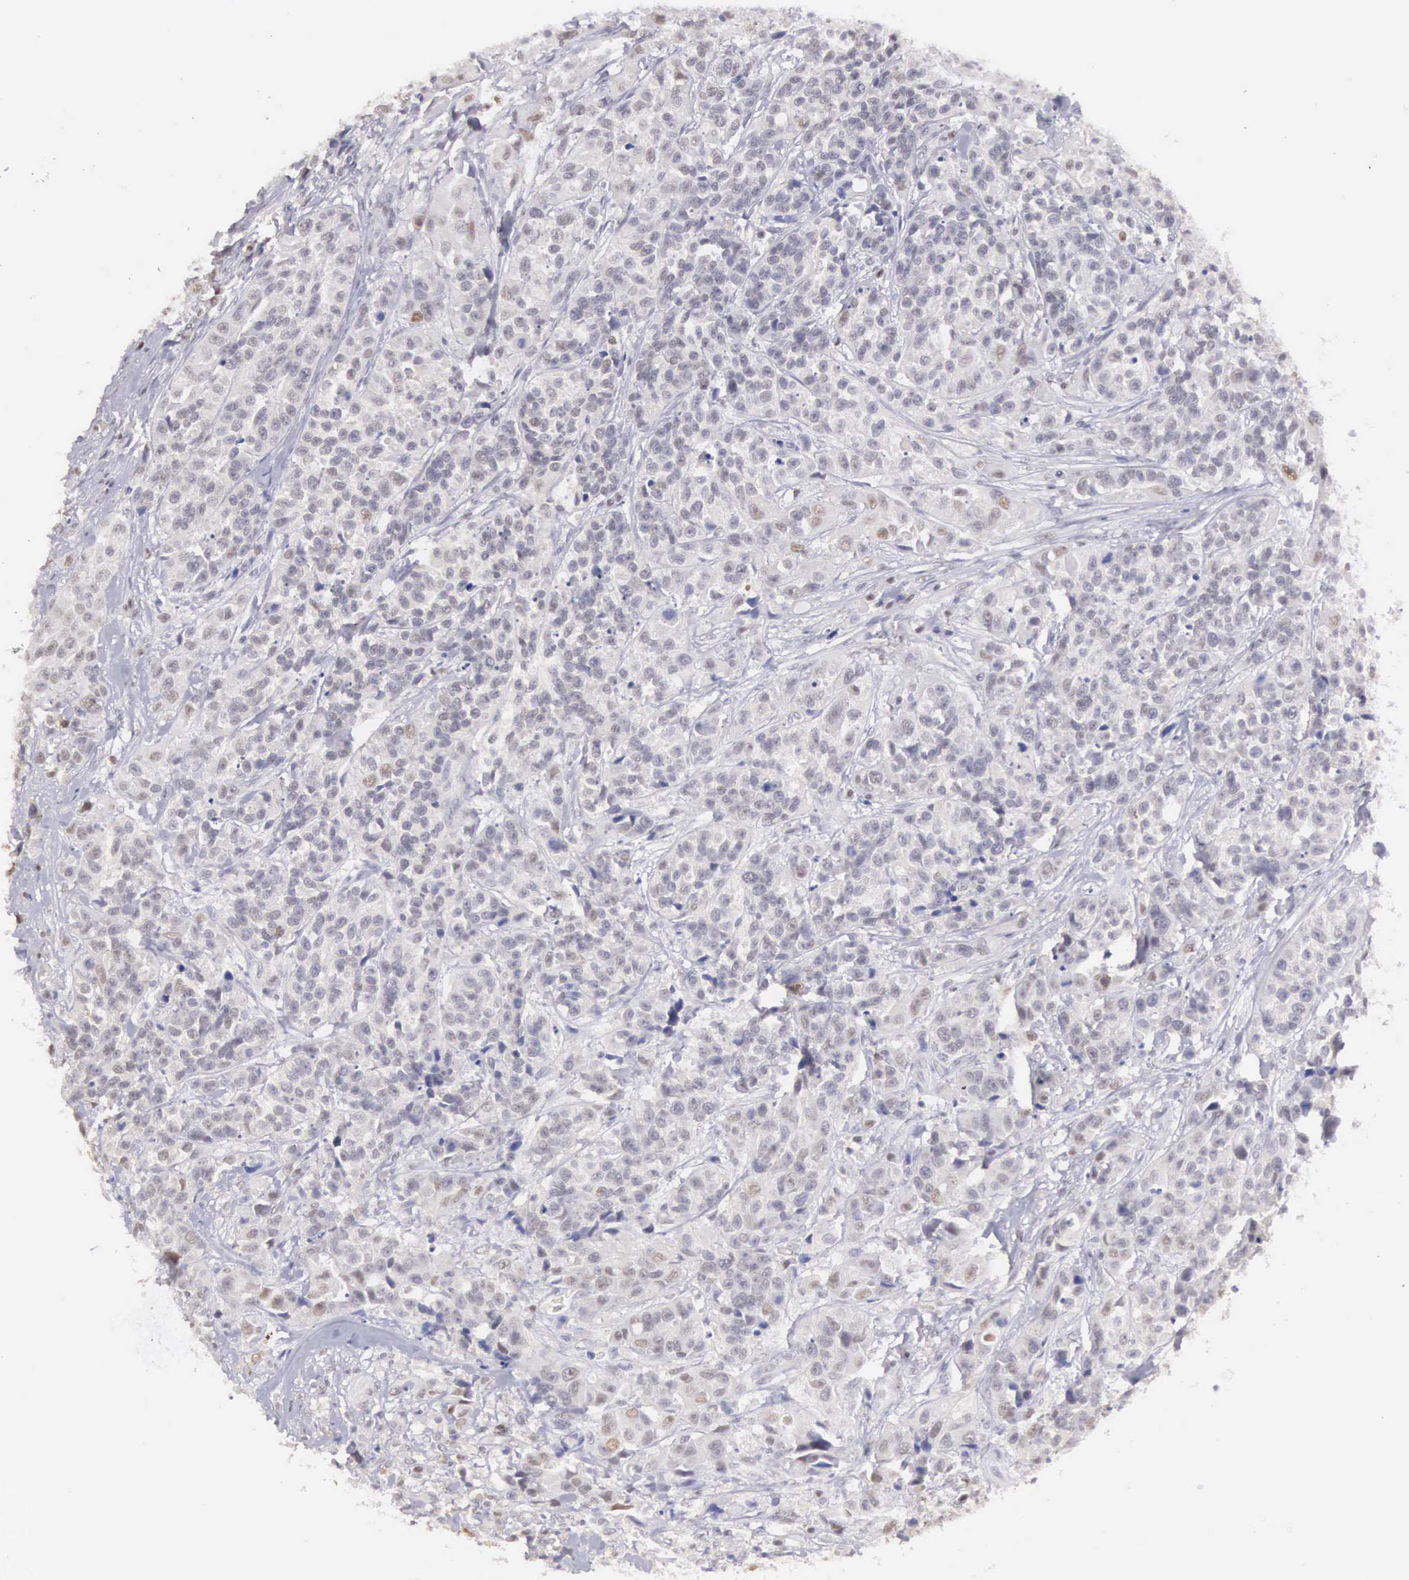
{"staining": {"intensity": "weak", "quantity": "<25%", "location": "nuclear"}, "tissue": "urothelial cancer", "cell_type": "Tumor cells", "image_type": "cancer", "snomed": [{"axis": "morphology", "description": "Urothelial carcinoma, High grade"}, {"axis": "topography", "description": "Urinary bladder"}], "caption": "This is an IHC histopathology image of urothelial cancer. There is no positivity in tumor cells.", "gene": "UBA1", "patient": {"sex": "female", "age": 81}}